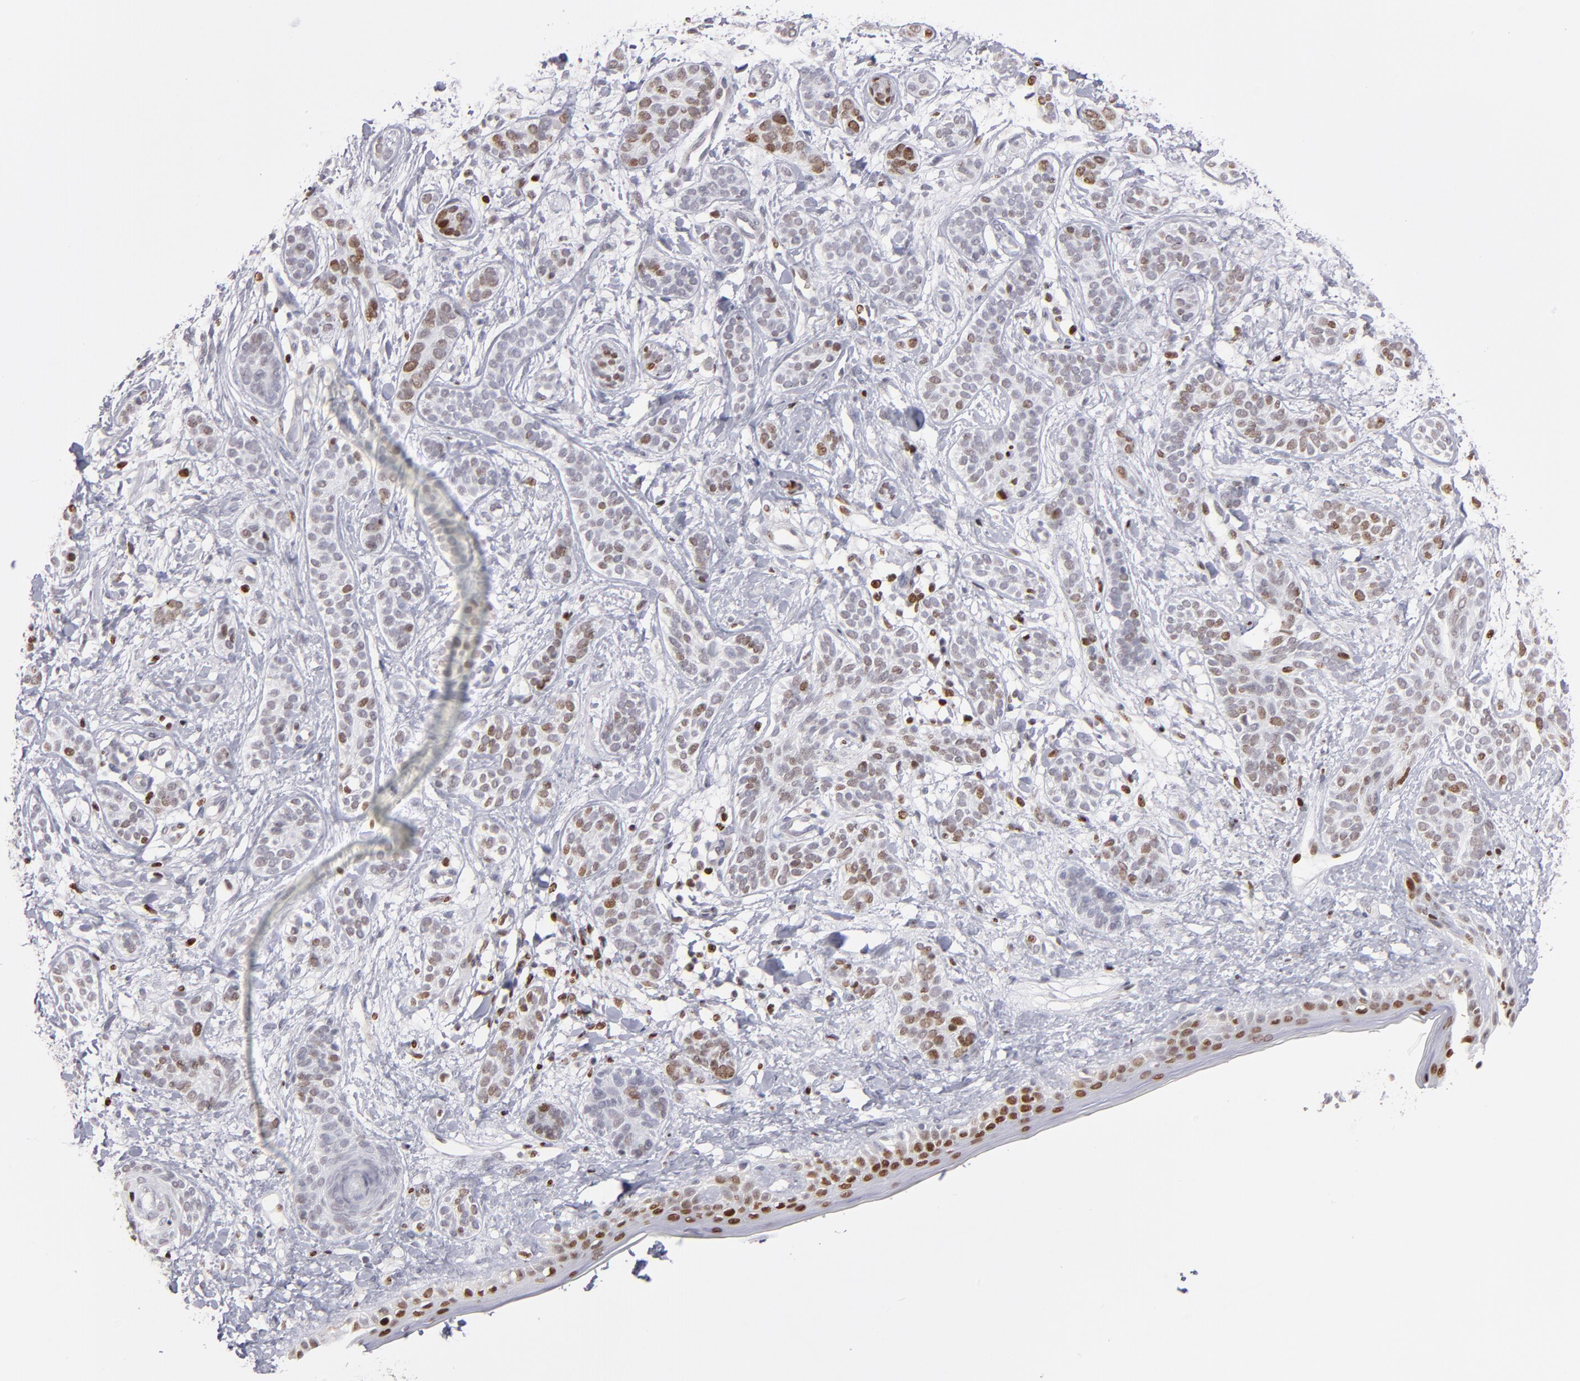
{"staining": {"intensity": "moderate", "quantity": "<25%", "location": "nuclear"}, "tissue": "skin cancer", "cell_type": "Tumor cells", "image_type": "cancer", "snomed": [{"axis": "morphology", "description": "Normal tissue, NOS"}, {"axis": "morphology", "description": "Basal cell carcinoma"}, {"axis": "topography", "description": "Skin"}], "caption": "IHC of skin cancer (basal cell carcinoma) reveals low levels of moderate nuclear staining in about <25% of tumor cells.", "gene": "POLA1", "patient": {"sex": "male", "age": 63}}